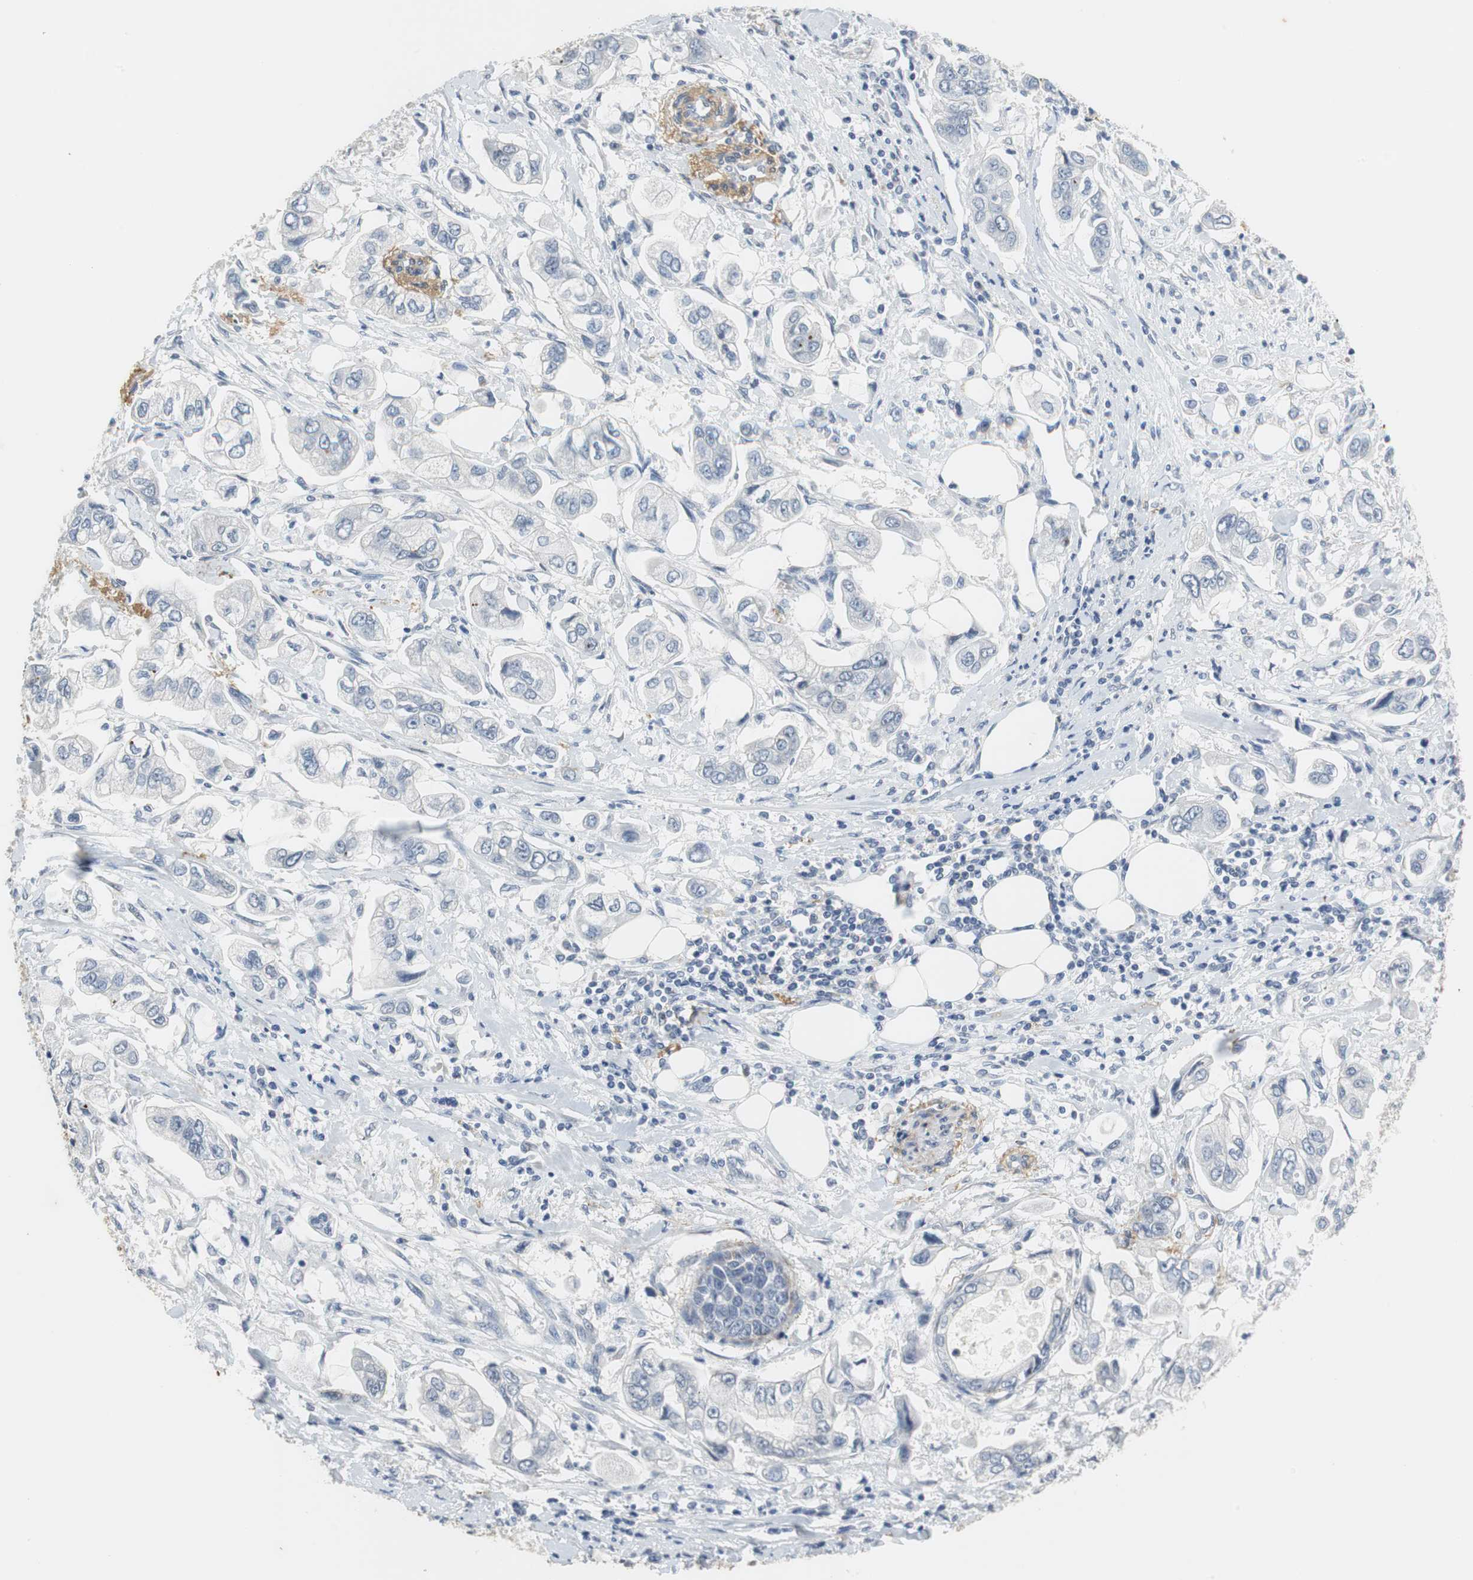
{"staining": {"intensity": "negative", "quantity": "none", "location": "none"}, "tissue": "stomach cancer", "cell_type": "Tumor cells", "image_type": "cancer", "snomed": [{"axis": "morphology", "description": "Adenocarcinoma, NOS"}, {"axis": "topography", "description": "Stomach"}], "caption": "Stomach cancer was stained to show a protein in brown. There is no significant staining in tumor cells.", "gene": "MUC7", "patient": {"sex": "male", "age": 62}}